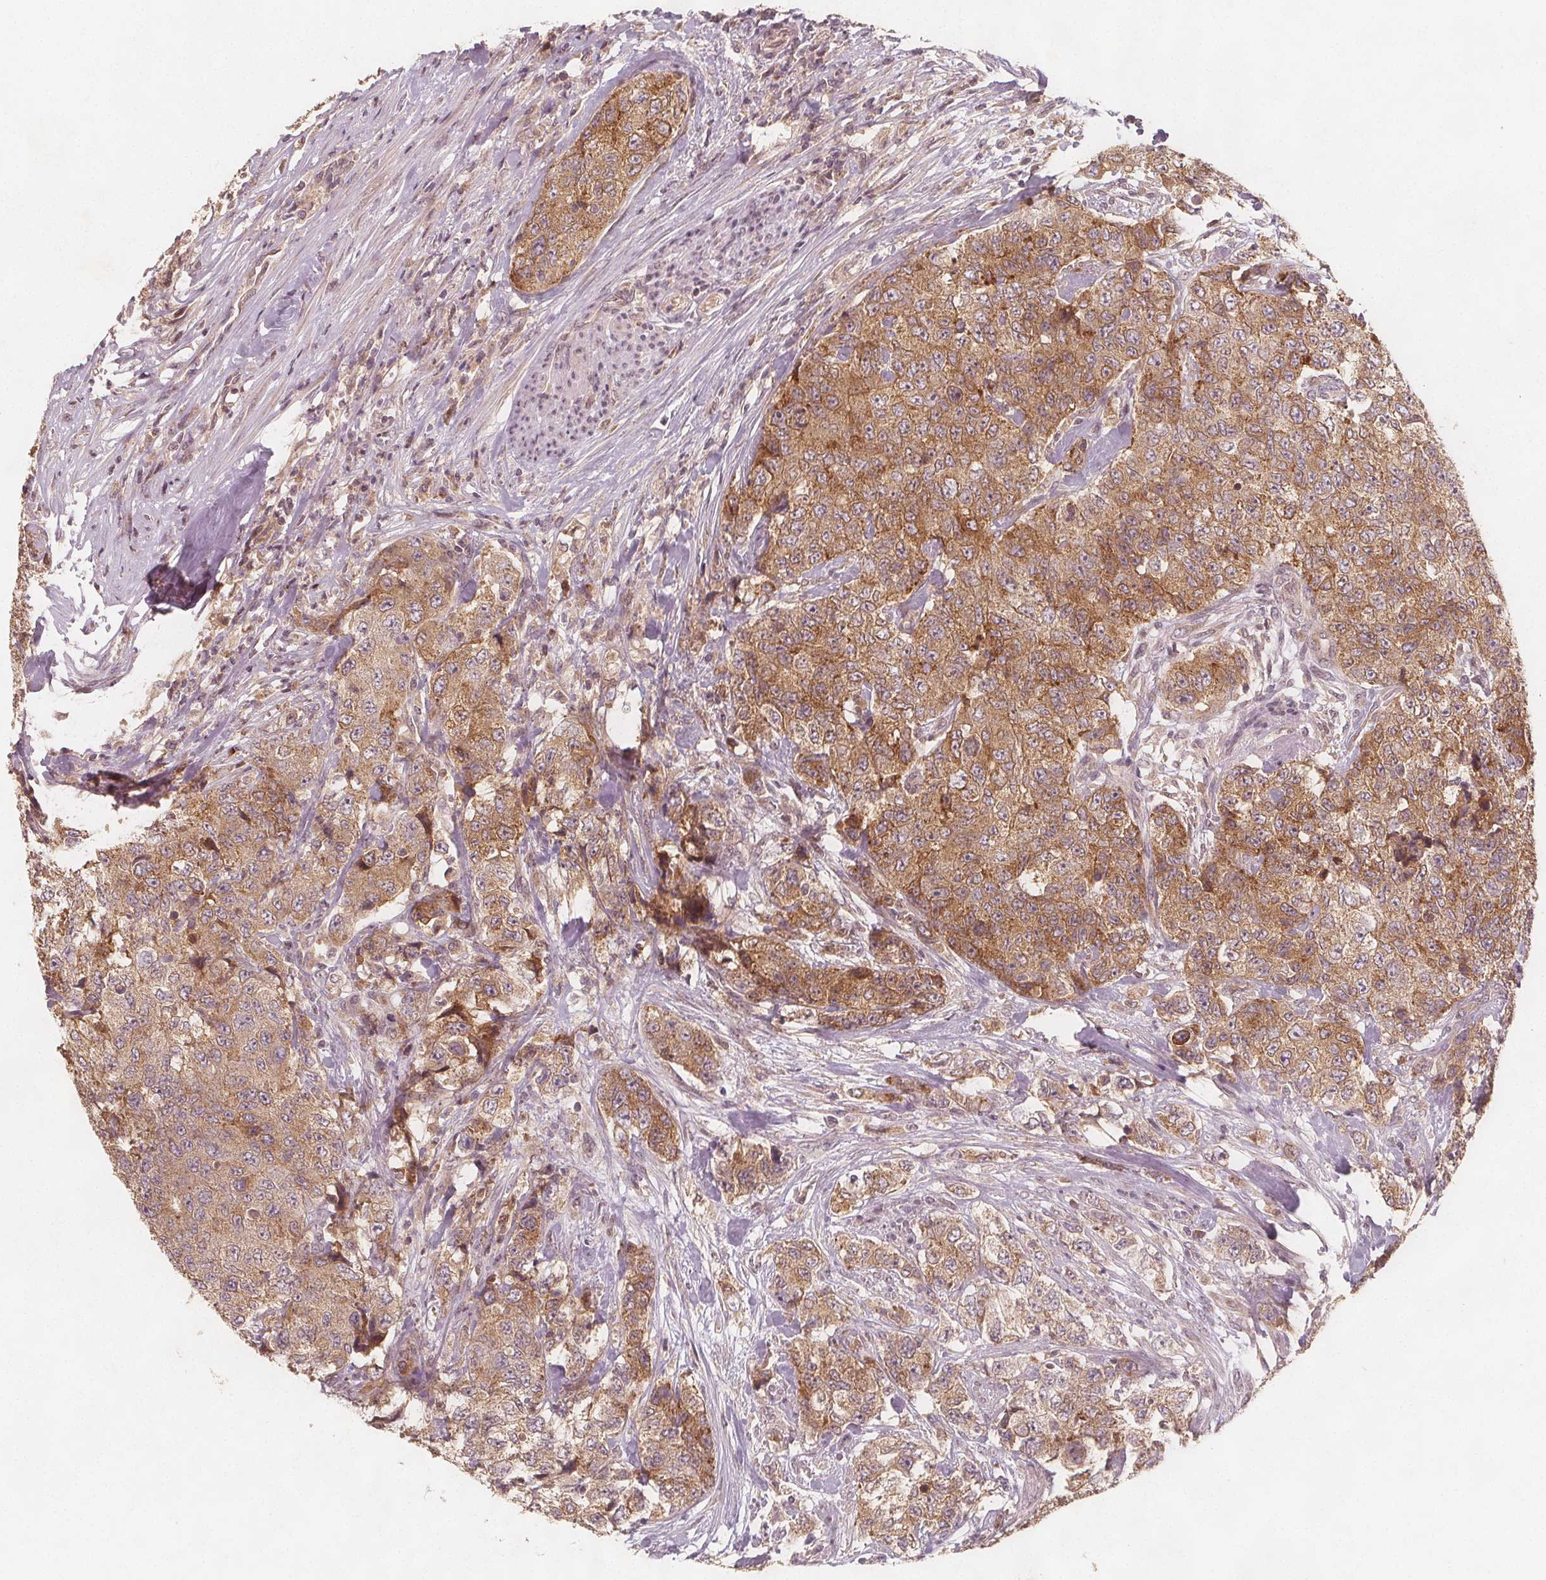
{"staining": {"intensity": "moderate", "quantity": ">75%", "location": "cytoplasmic/membranous"}, "tissue": "urothelial cancer", "cell_type": "Tumor cells", "image_type": "cancer", "snomed": [{"axis": "morphology", "description": "Urothelial carcinoma, High grade"}, {"axis": "topography", "description": "Urinary bladder"}], "caption": "A photomicrograph of high-grade urothelial carcinoma stained for a protein exhibits moderate cytoplasmic/membranous brown staining in tumor cells. Using DAB (brown) and hematoxylin (blue) stains, captured at high magnification using brightfield microscopy.", "gene": "NCSTN", "patient": {"sex": "female", "age": 78}}